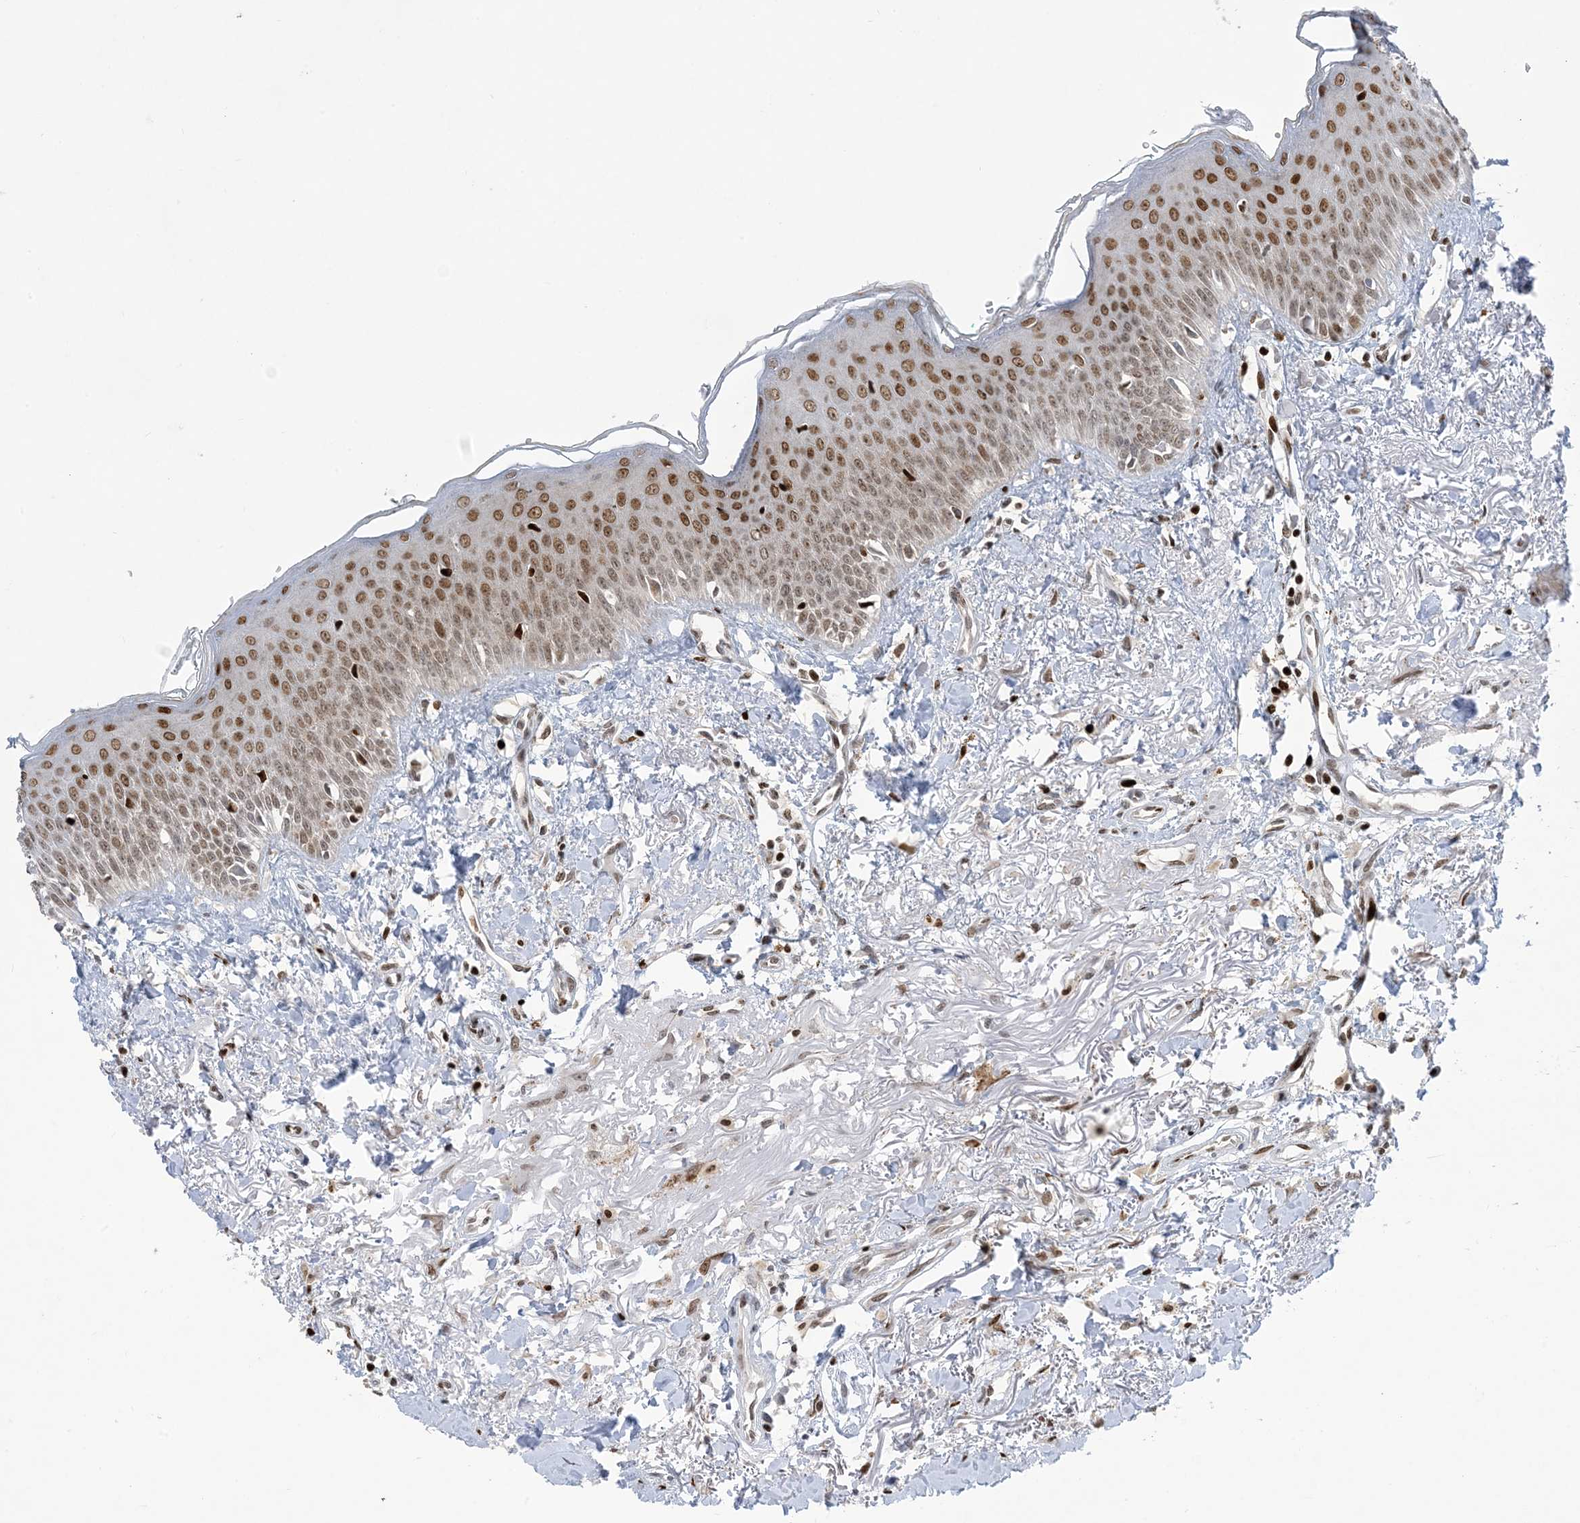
{"staining": {"intensity": "moderate", "quantity": ">75%", "location": "nuclear"}, "tissue": "oral mucosa", "cell_type": "Squamous epithelial cells", "image_type": "normal", "snomed": [{"axis": "morphology", "description": "Normal tissue, NOS"}, {"axis": "topography", "description": "Oral tissue"}], "caption": "Immunohistochemistry photomicrograph of unremarkable human oral mucosa stained for a protein (brown), which reveals medium levels of moderate nuclear positivity in about >75% of squamous epithelial cells.", "gene": "SLC25A53", "patient": {"sex": "female", "age": 70}}